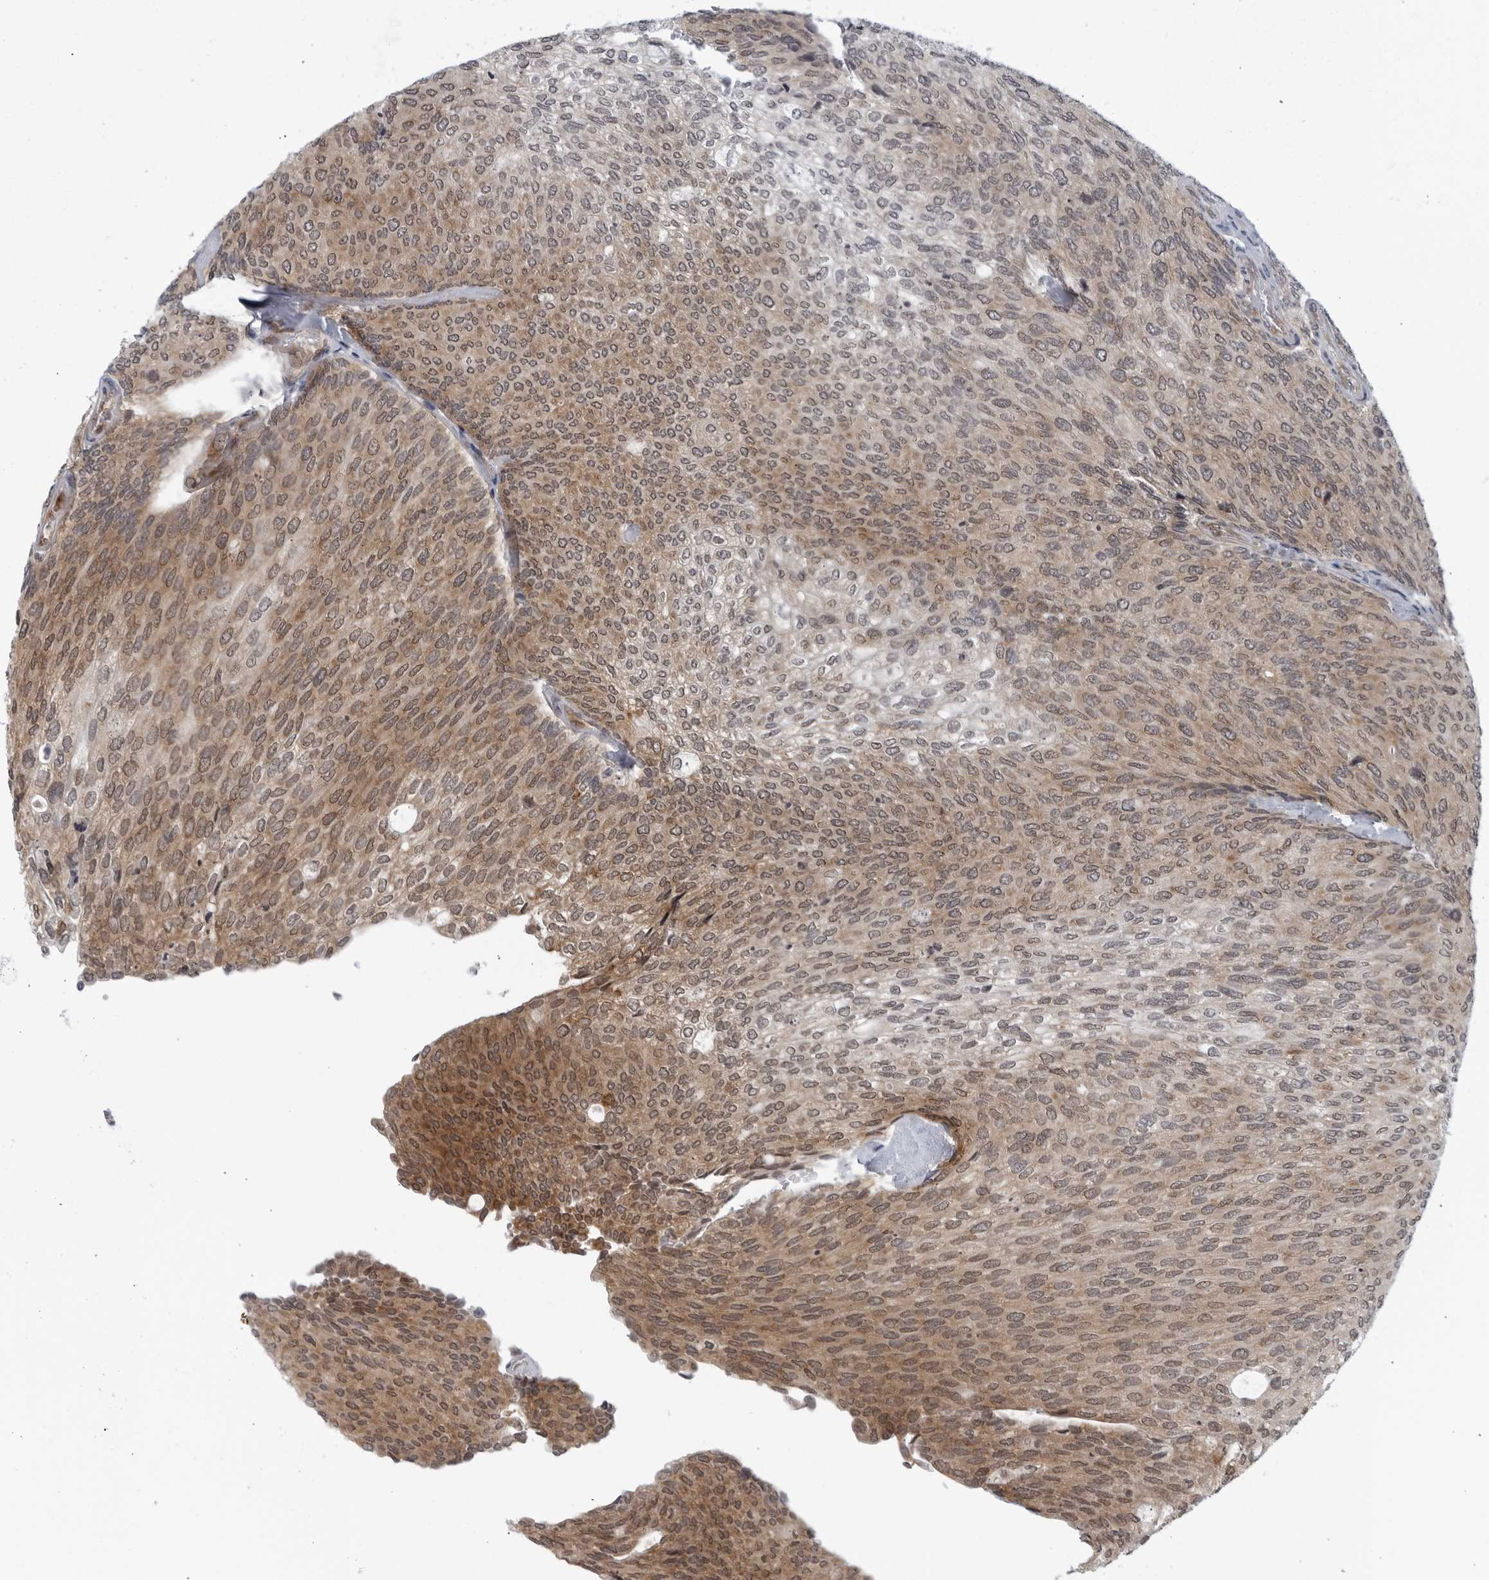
{"staining": {"intensity": "moderate", "quantity": ">75%", "location": "cytoplasmic/membranous,nuclear"}, "tissue": "urothelial cancer", "cell_type": "Tumor cells", "image_type": "cancer", "snomed": [{"axis": "morphology", "description": "Urothelial carcinoma, Low grade"}, {"axis": "topography", "description": "Urinary bladder"}], "caption": "Low-grade urothelial carcinoma was stained to show a protein in brown. There is medium levels of moderate cytoplasmic/membranous and nuclear expression in approximately >75% of tumor cells.", "gene": "RC3H1", "patient": {"sex": "female", "age": 79}}